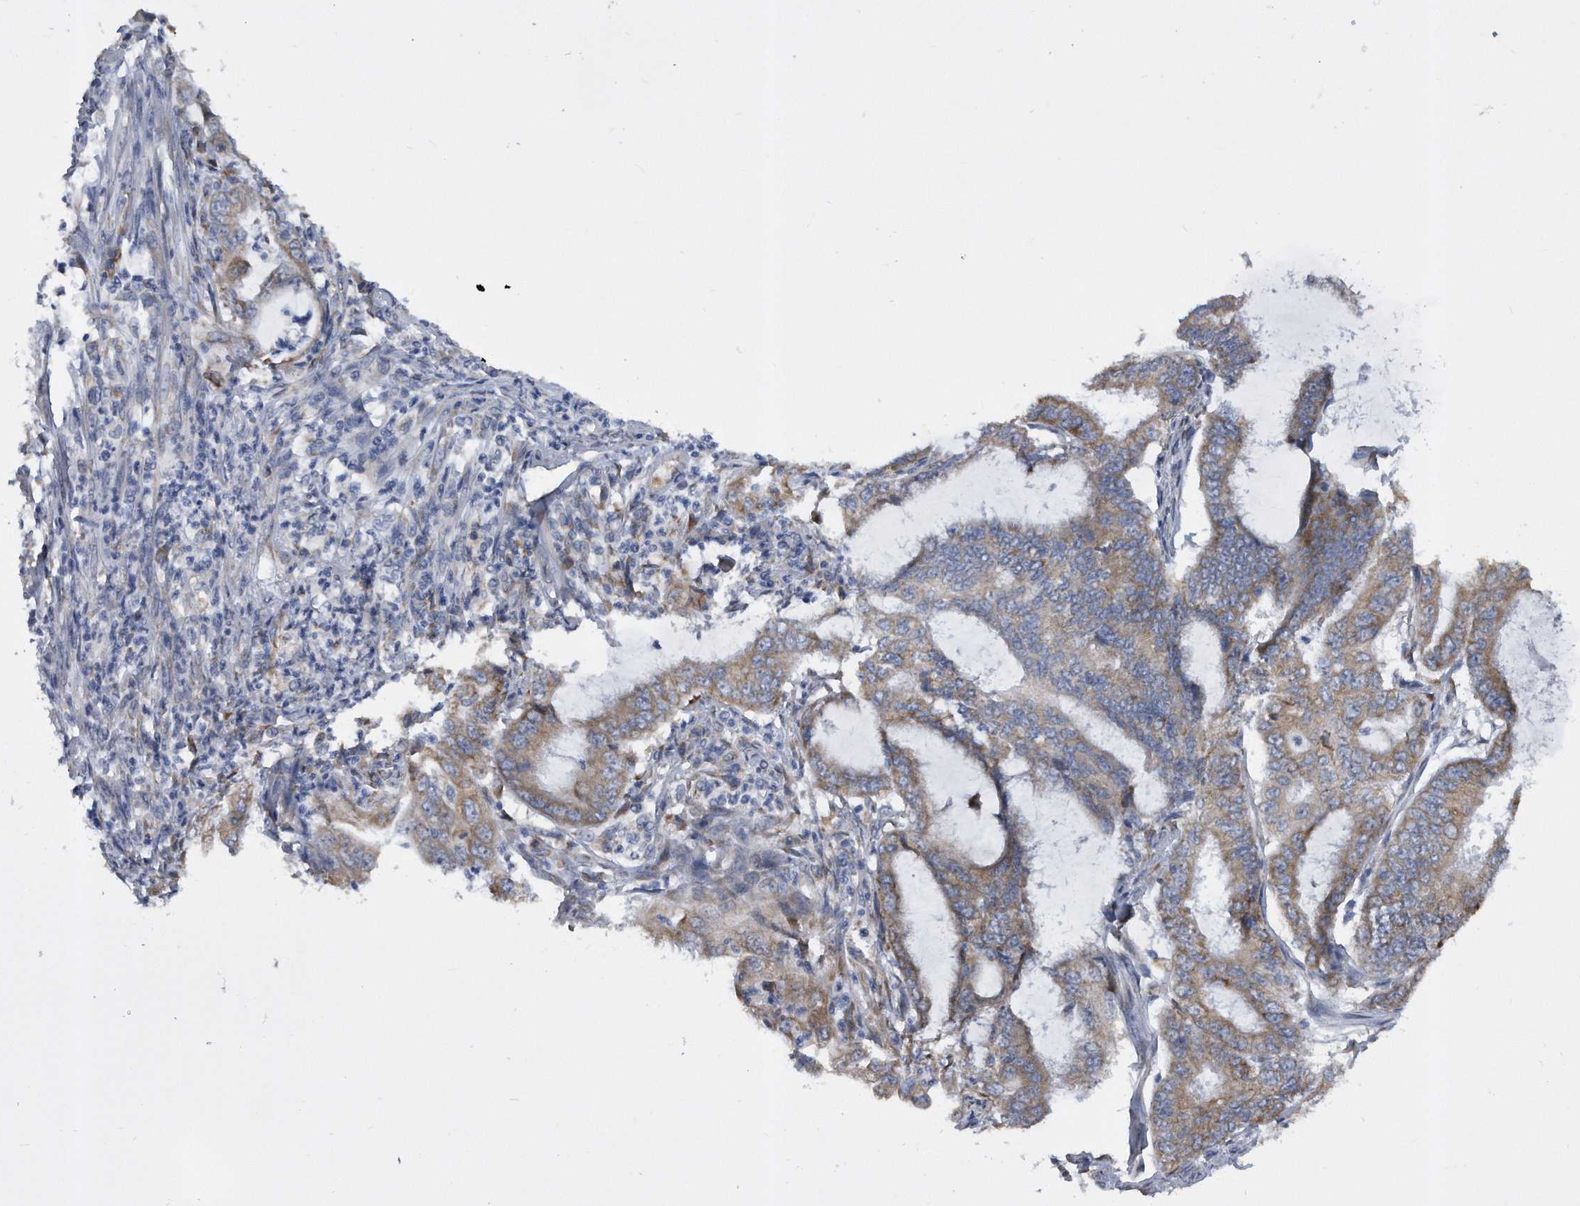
{"staining": {"intensity": "moderate", "quantity": "25%-75%", "location": "cytoplasmic/membranous"}, "tissue": "endometrial cancer", "cell_type": "Tumor cells", "image_type": "cancer", "snomed": [{"axis": "morphology", "description": "Adenocarcinoma, NOS"}, {"axis": "topography", "description": "Endometrium"}], "caption": "Immunohistochemical staining of endometrial cancer demonstrates medium levels of moderate cytoplasmic/membranous protein staining in approximately 25%-75% of tumor cells.", "gene": "CCDC47", "patient": {"sex": "female", "age": 49}}